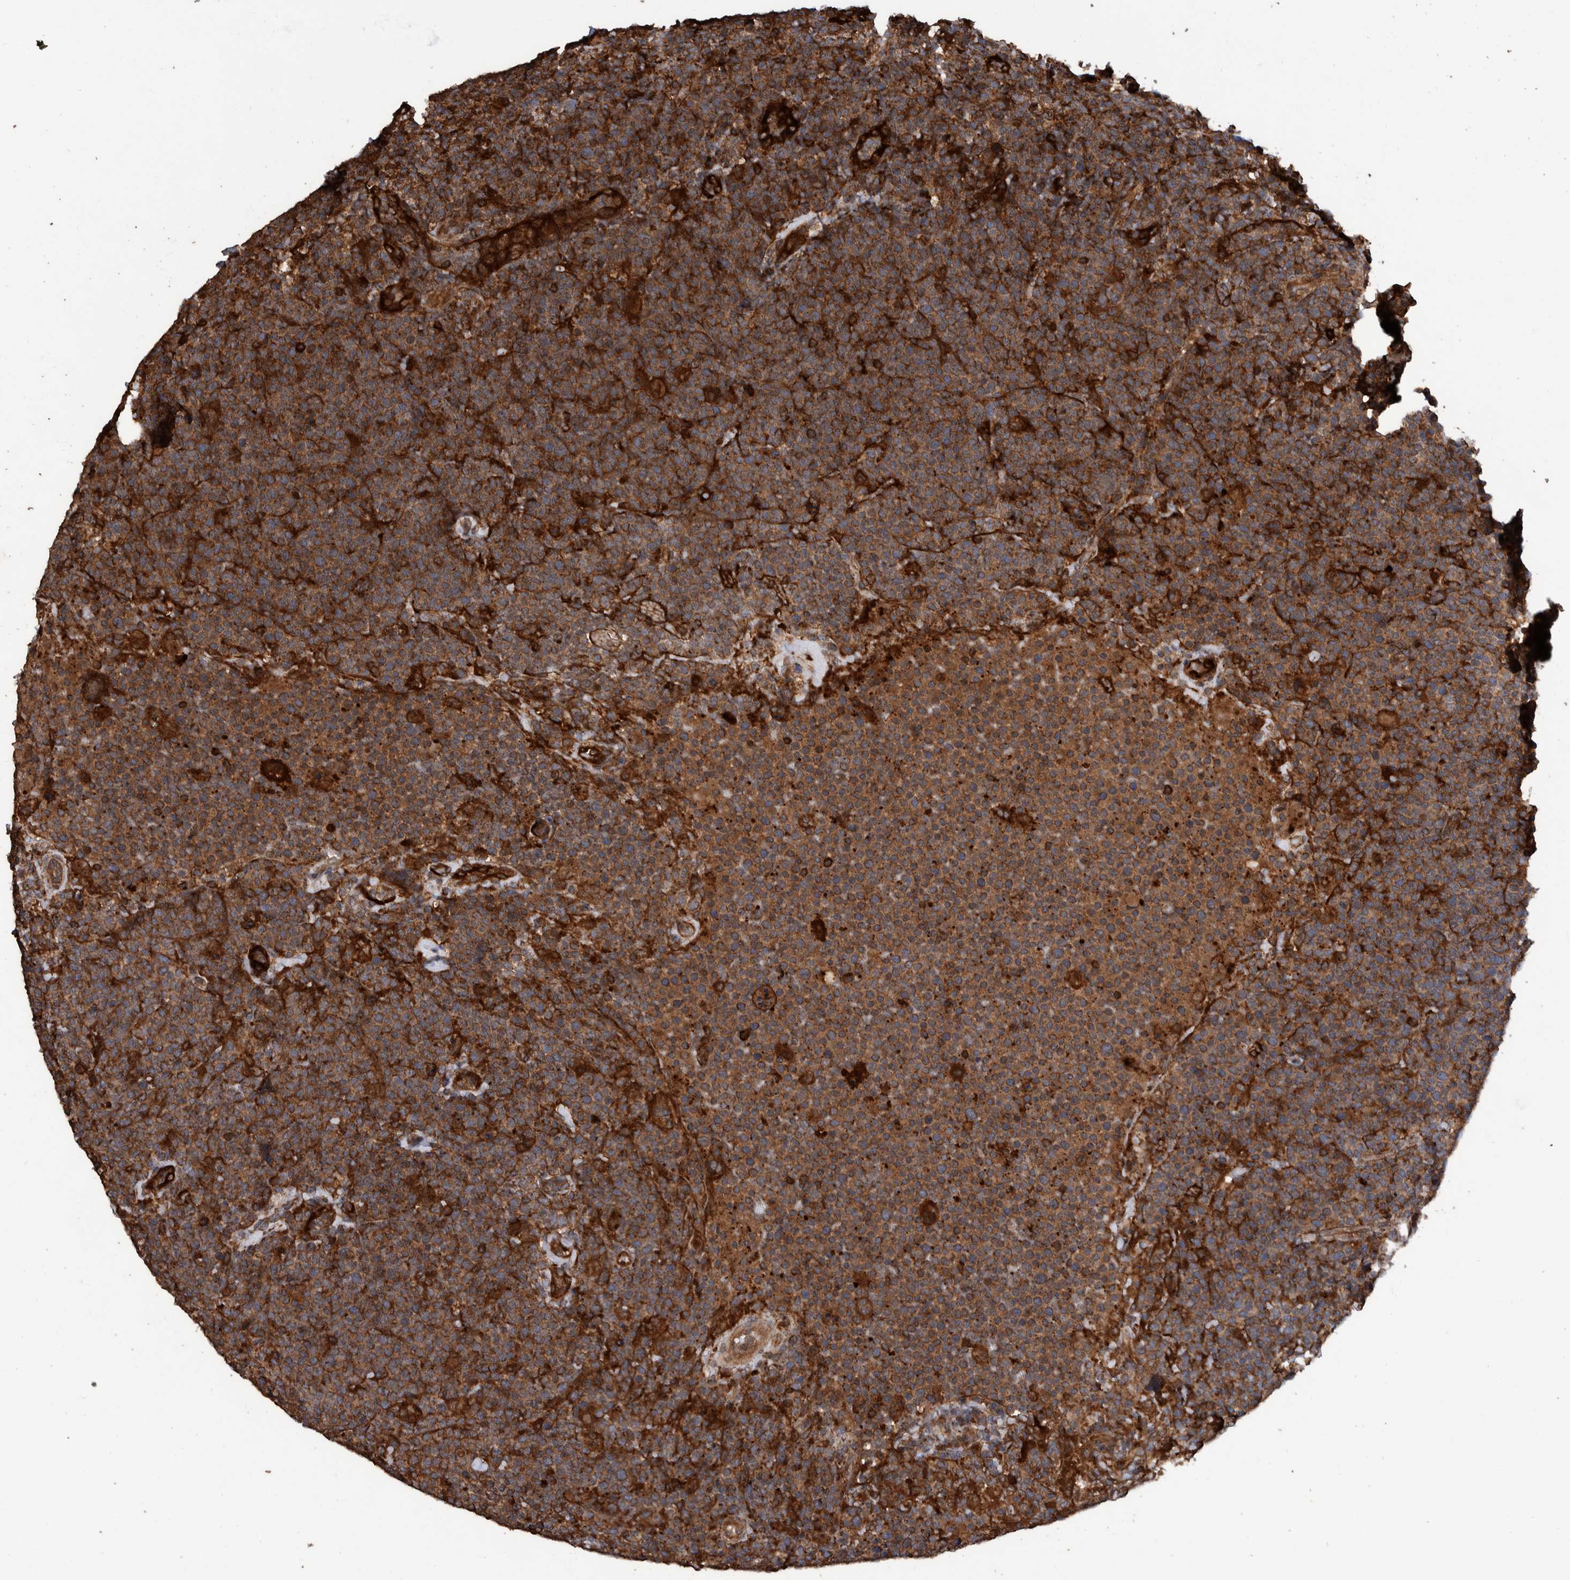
{"staining": {"intensity": "strong", "quantity": ">75%", "location": "cytoplasmic/membranous"}, "tissue": "lymphoma", "cell_type": "Tumor cells", "image_type": "cancer", "snomed": [{"axis": "morphology", "description": "Malignant lymphoma, non-Hodgkin's type, High grade"}, {"axis": "topography", "description": "Lymph node"}], "caption": "DAB immunohistochemical staining of human lymphoma reveals strong cytoplasmic/membranous protein expression in about >75% of tumor cells.", "gene": "TRIM16", "patient": {"sex": "male", "age": 61}}